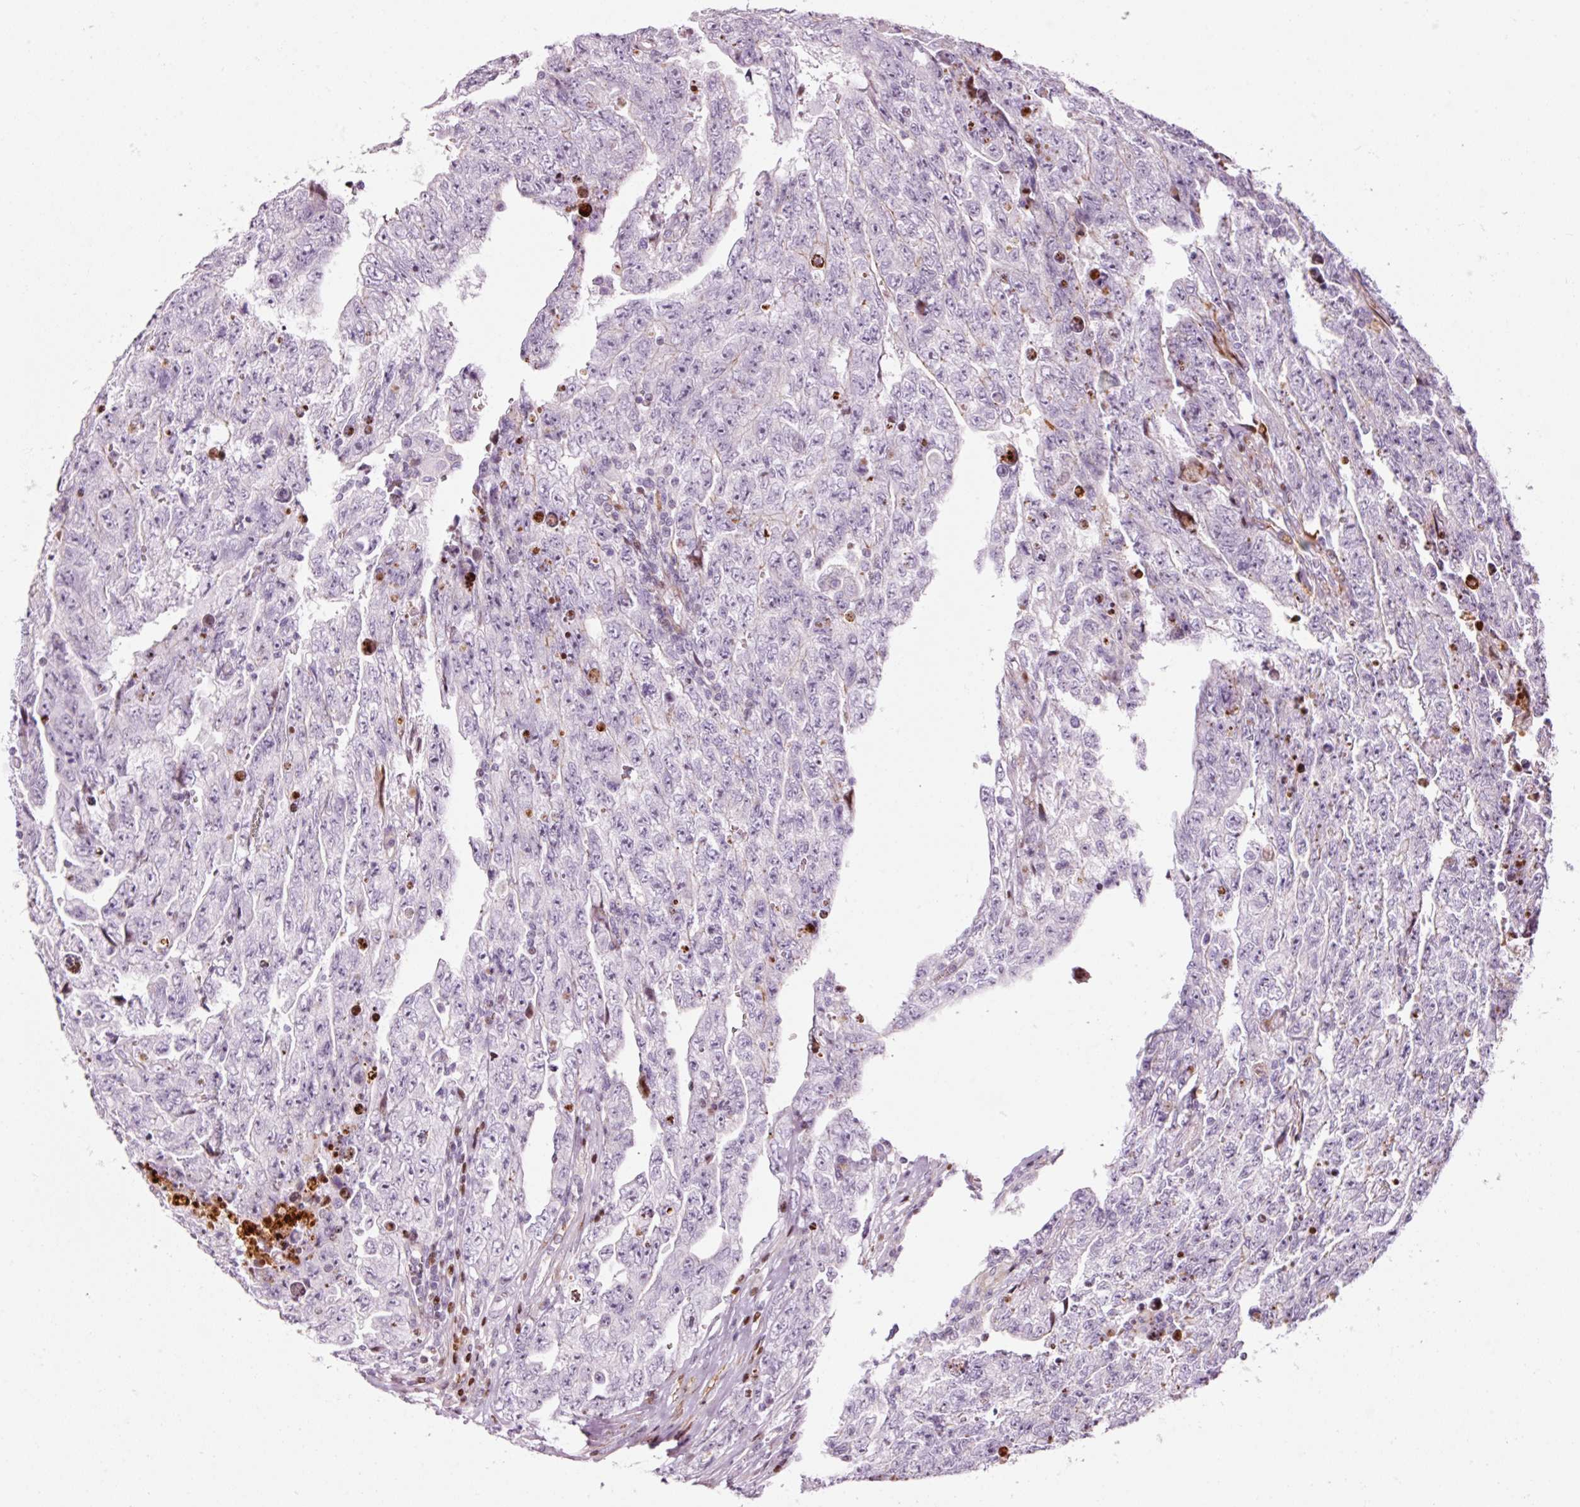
{"staining": {"intensity": "negative", "quantity": "none", "location": "none"}, "tissue": "testis cancer", "cell_type": "Tumor cells", "image_type": "cancer", "snomed": [{"axis": "morphology", "description": "Carcinoma, Embryonal, NOS"}, {"axis": "topography", "description": "Testis"}], "caption": "This is a image of immunohistochemistry staining of testis cancer, which shows no expression in tumor cells.", "gene": "ANKRD20A1", "patient": {"sex": "male", "age": 28}}